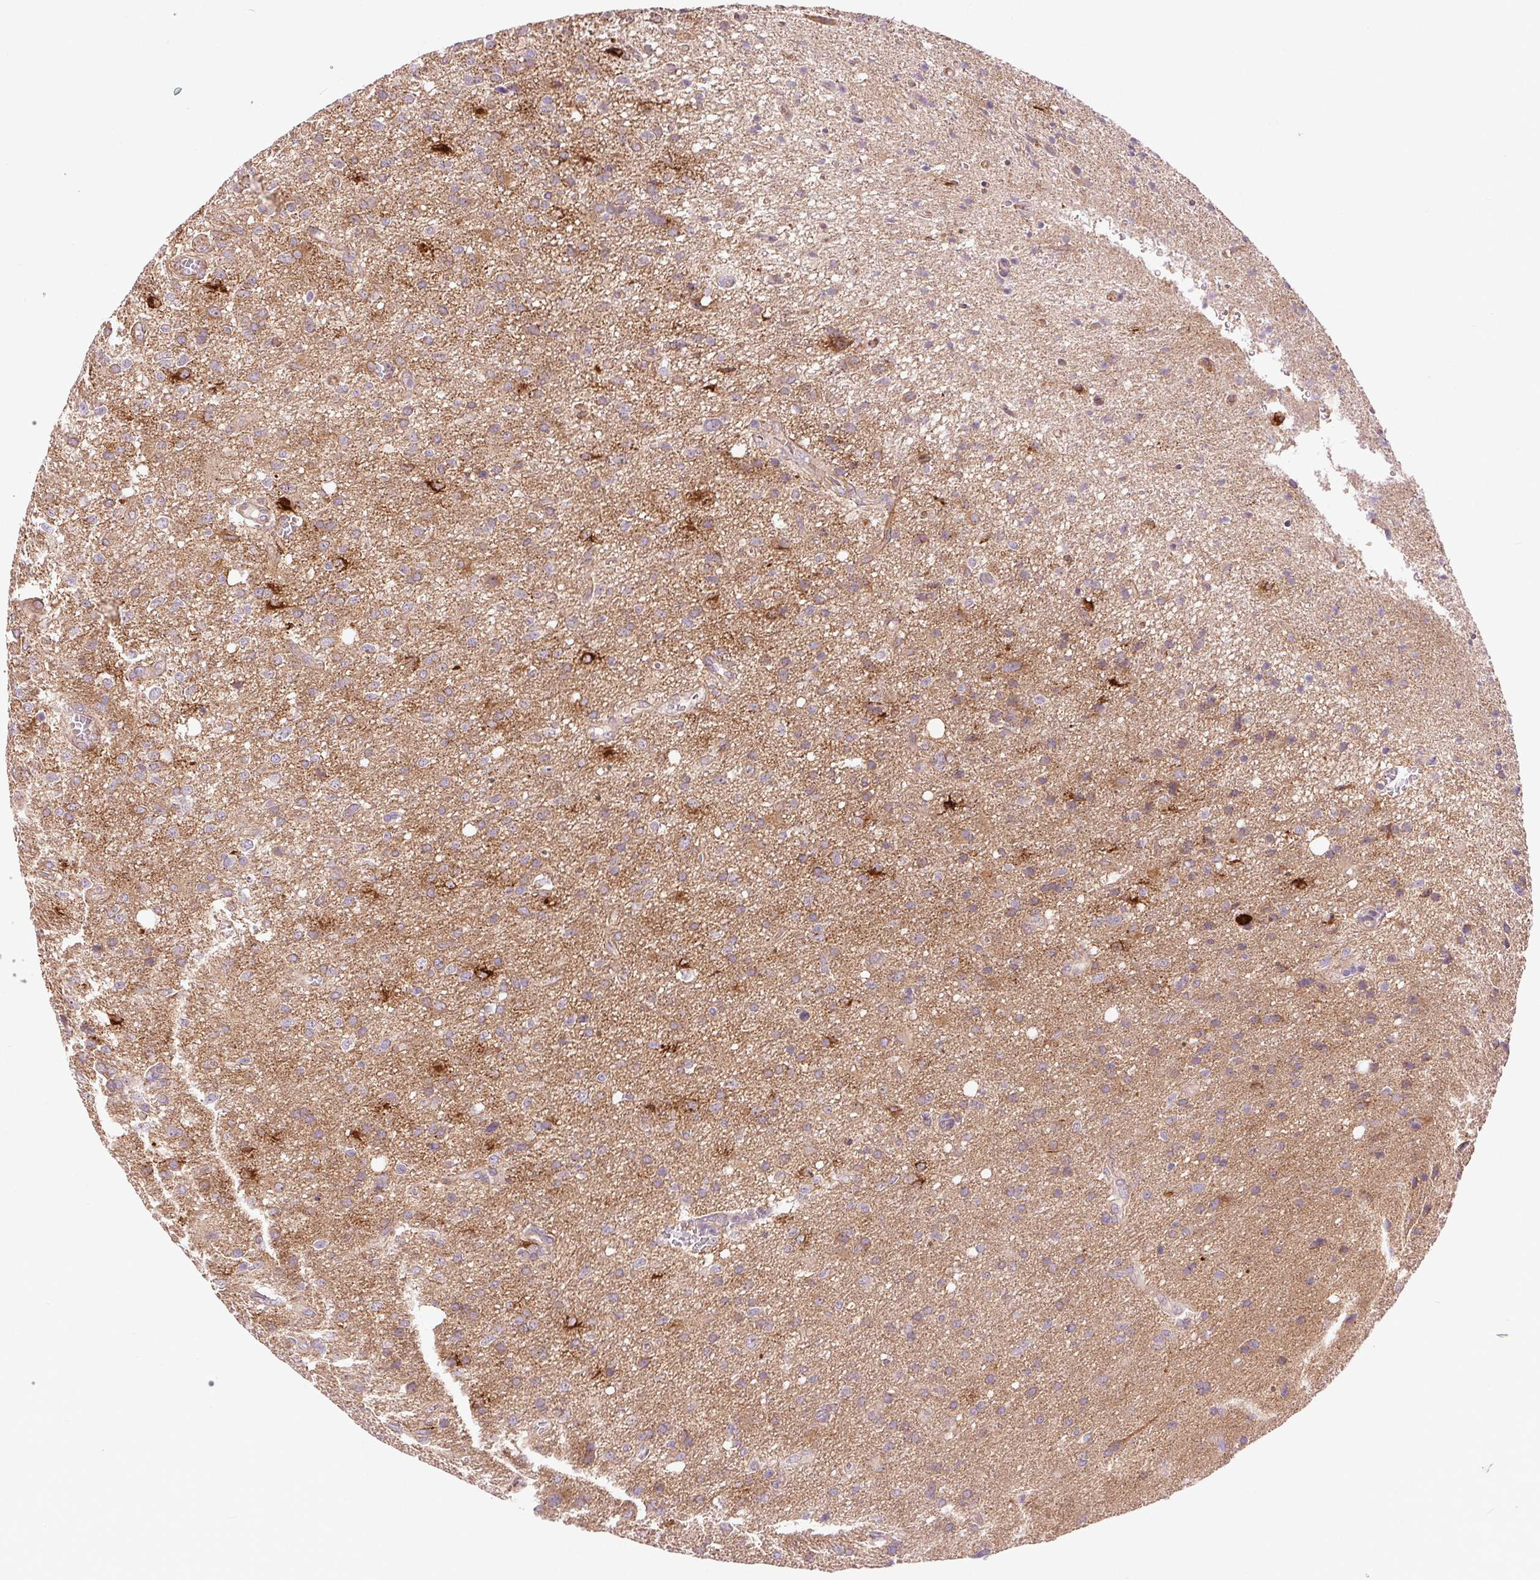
{"staining": {"intensity": "strong", "quantity": "<25%", "location": "cytoplasmic/membranous"}, "tissue": "glioma", "cell_type": "Tumor cells", "image_type": "cancer", "snomed": [{"axis": "morphology", "description": "Glioma, malignant, Low grade"}, {"axis": "topography", "description": "Brain"}], "caption": "Malignant glioma (low-grade) tissue displays strong cytoplasmic/membranous staining in approximately <25% of tumor cells The protein of interest is shown in brown color, while the nuclei are stained blue.", "gene": "METTL17", "patient": {"sex": "male", "age": 66}}